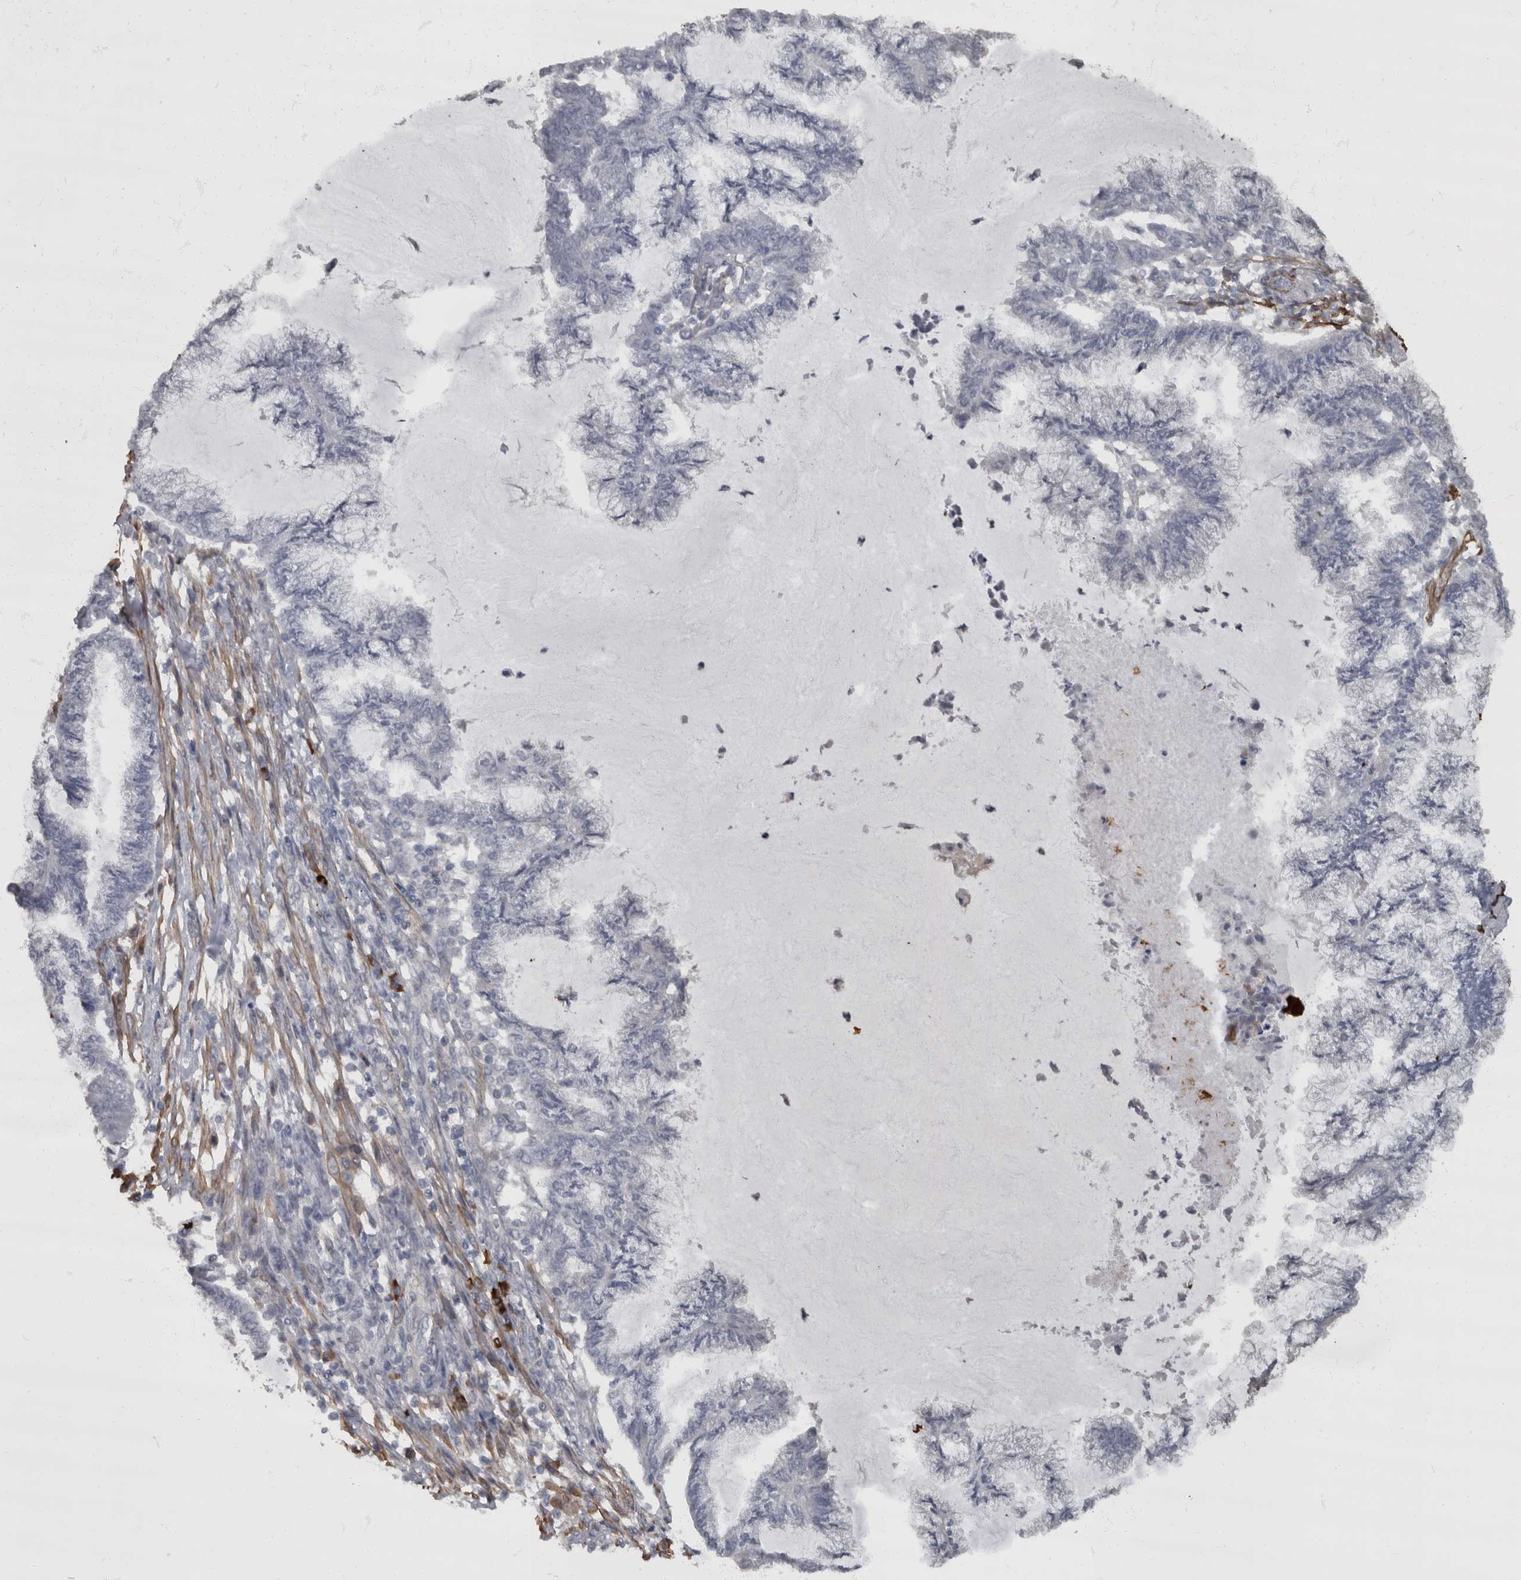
{"staining": {"intensity": "negative", "quantity": "none", "location": "none"}, "tissue": "endometrial cancer", "cell_type": "Tumor cells", "image_type": "cancer", "snomed": [{"axis": "morphology", "description": "Adenocarcinoma, NOS"}, {"axis": "topography", "description": "Endometrium"}], "caption": "High magnification brightfield microscopy of adenocarcinoma (endometrial) stained with DAB (3,3'-diaminobenzidine) (brown) and counterstained with hematoxylin (blue): tumor cells show no significant positivity.", "gene": "MASTL", "patient": {"sex": "female", "age": 86}}